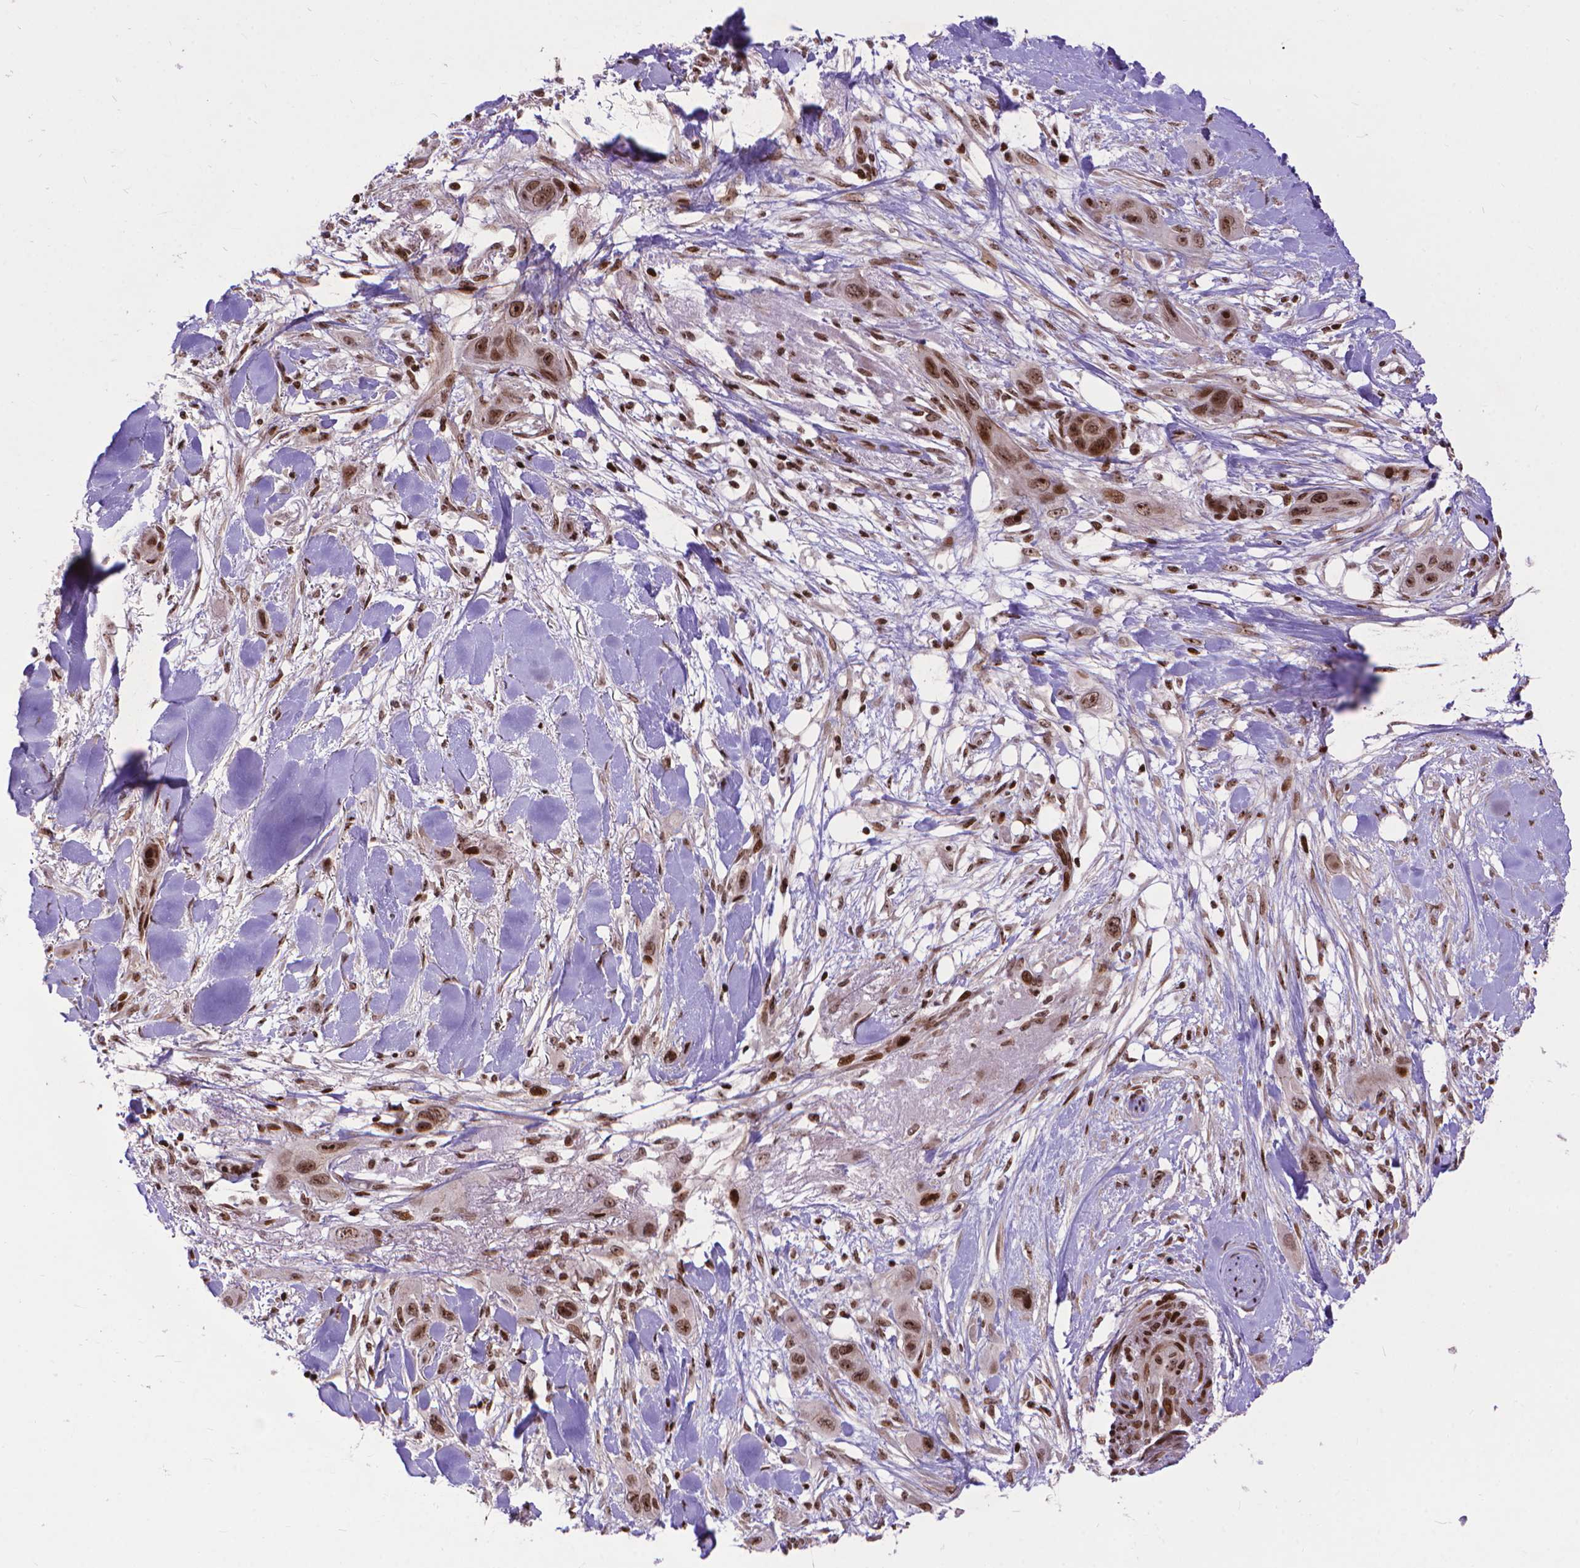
{"staining": {"intensity": "moderate", "quantity": ">75%", "location": "nuclear"}, "tissue": "skin cancer", "cell_type": "Tumor cells", "image_type": "cancer", "snomed": [{"axis": "morphology", "description": "Squamous cell carcinoma, NOS"}, {"axis": "topography", "description": "Skin"}], "caption": "A histopathology image showing moderate nuclear positivity in approximately >75% of tumor cells in skin cancer (squamous cell carcinoma), as visualized by brown immunohistochemical staining.", "gene": "AMER1", "patient": {"sex": "male", "age": 79}}